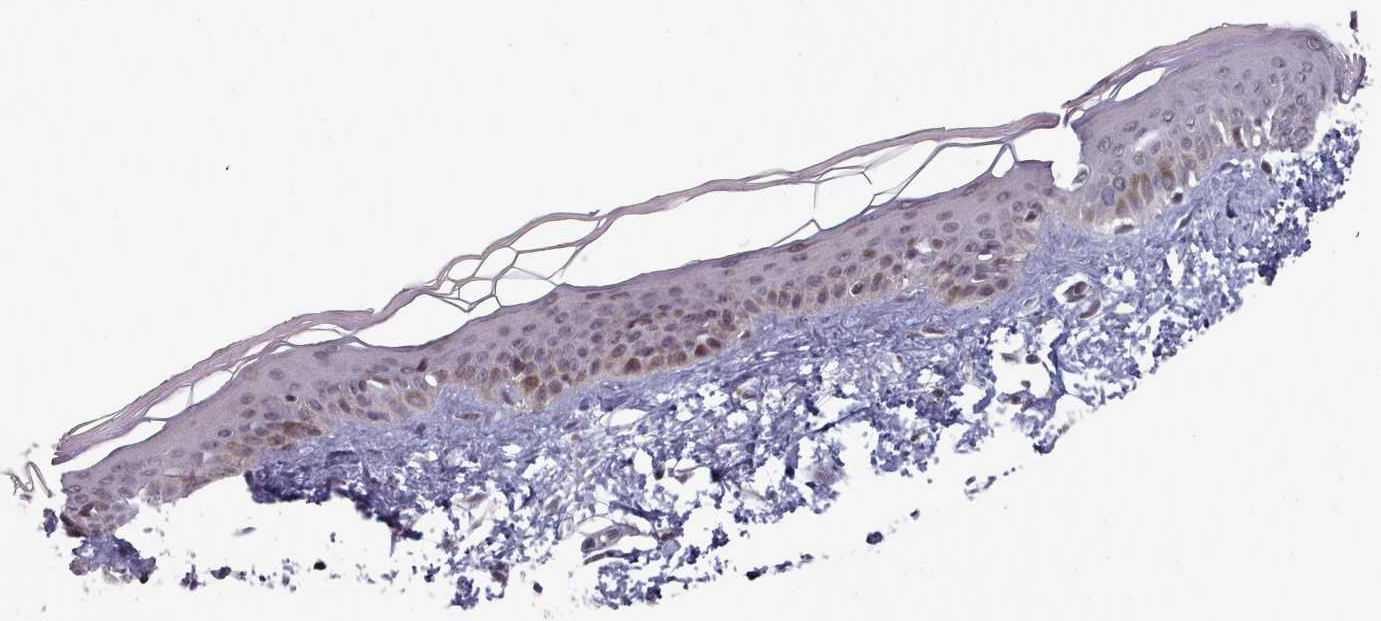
{"staining": {"intensity": "negative", "quantity": "none", "location": "none"}, "tissue": "skin", "cell_type": "Fibroblasts", "image_type": "normal", "snomed": [{"axis": "morphology", "description": "Normal tissue, NOS"}, {"axis": "topography", "description": "Skin"}], "caption": "A photomicrograph of skin stained for a protein demonstrates no brown staining in fibroblasts. (Immunohistochemistry (ihc), brightfield microscopy, high magnification).", "gene": "HYAL3", "patient": {"sex": "female", "age": 58}}